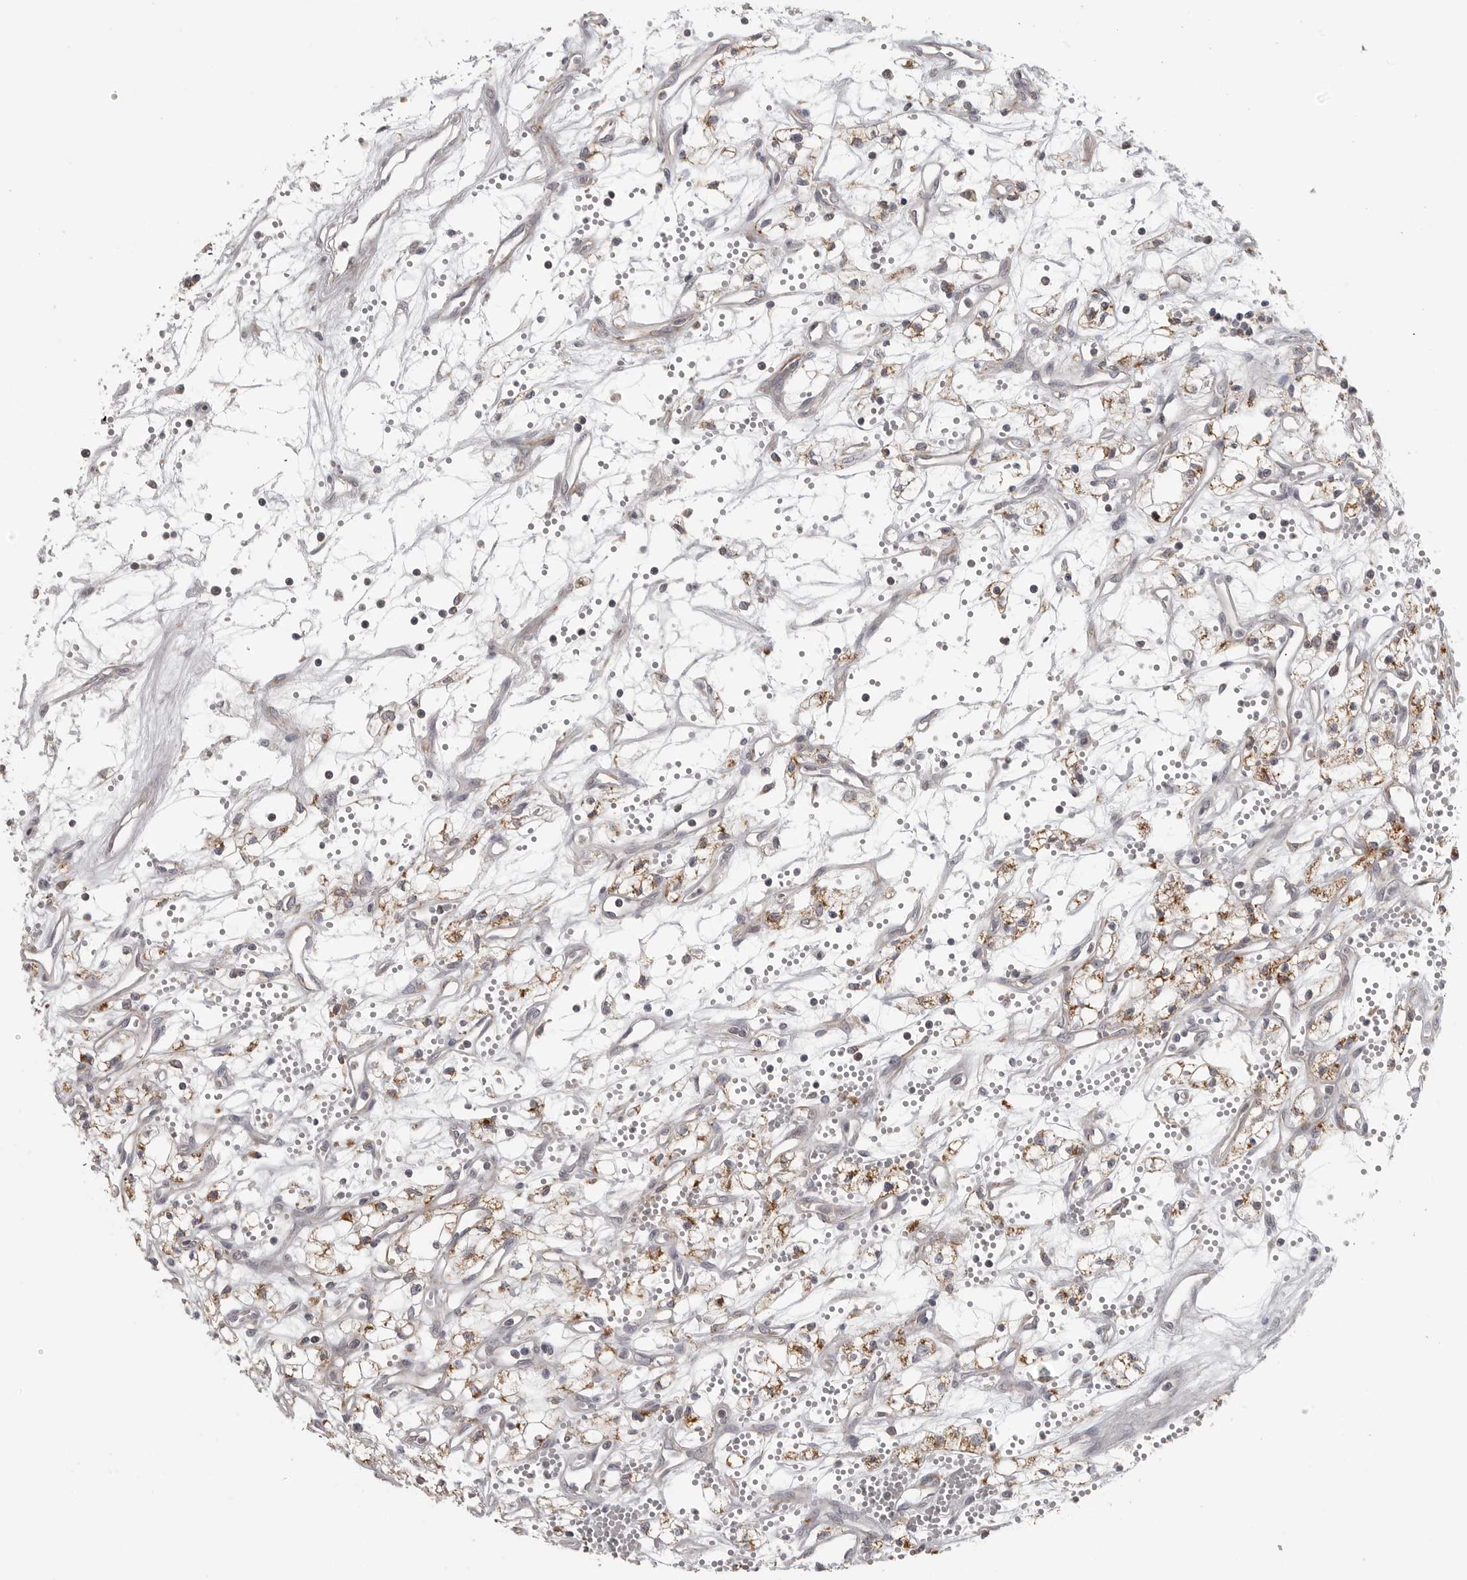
{"staining": {"intensity": "moderate", "quantity": "25%-75%", "location": "cytoplasmic/membranous"}, "tissue": "renal cancer", "cell_type": "Tumor cells", "image_type": "cancer", "snomed": [{"axis": "morphology", "description": "Adenocarcinoma, NOS"}, {"axis": "topography", "description": "Kidney"}], "caption": "IHC image of human renal cancer (adenocarcinoma) stained for a protein (brown), which reveals medium levels of moderate cytoplasmic/membranous positivity in about 25%-75% of tumor cells.", "gene": "RXFP3", "patient": {"sex": "male", "age": 59}}